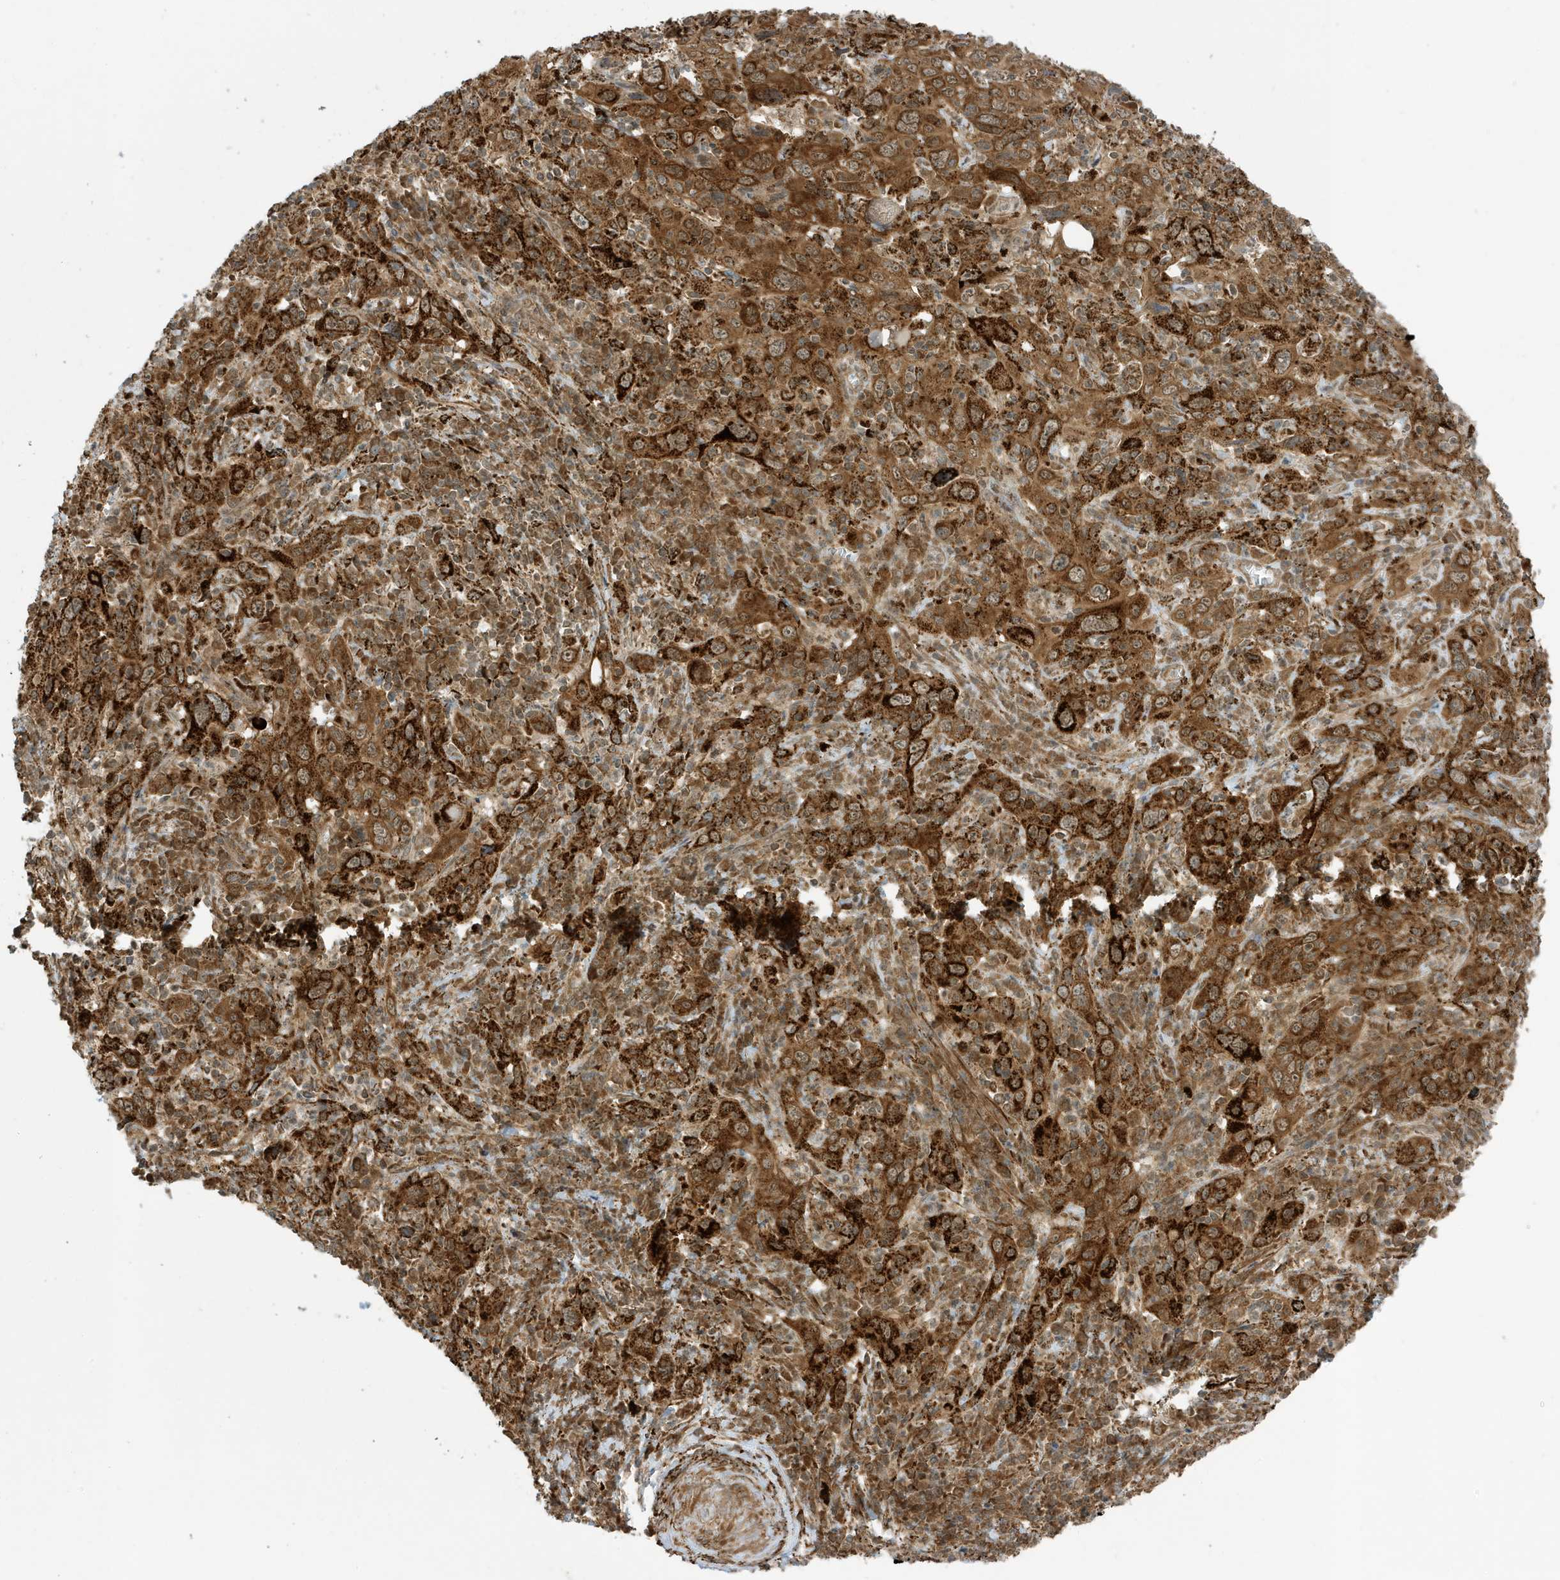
{"staining": {"intensity": "strong", "quantity": ">75%", "location": "cytoplasmic/membranous"}, "tissue": "cervical cancer", "cell_type": "Tumor cells", "image_type": "cancer", "snomed": [{"axis": "morphology", "description": "Squamous cell carcinoma, NOS"}, {"axis": "topography", "description": "Cervix"}], "caption": "A high amount of strong cytoplasmic/membranous positivity is identified in approximately >75% of tumor cells in cervical cancer tissue.", "gene": "DHX36", "patient": {"sex": "female", "age": 46}}